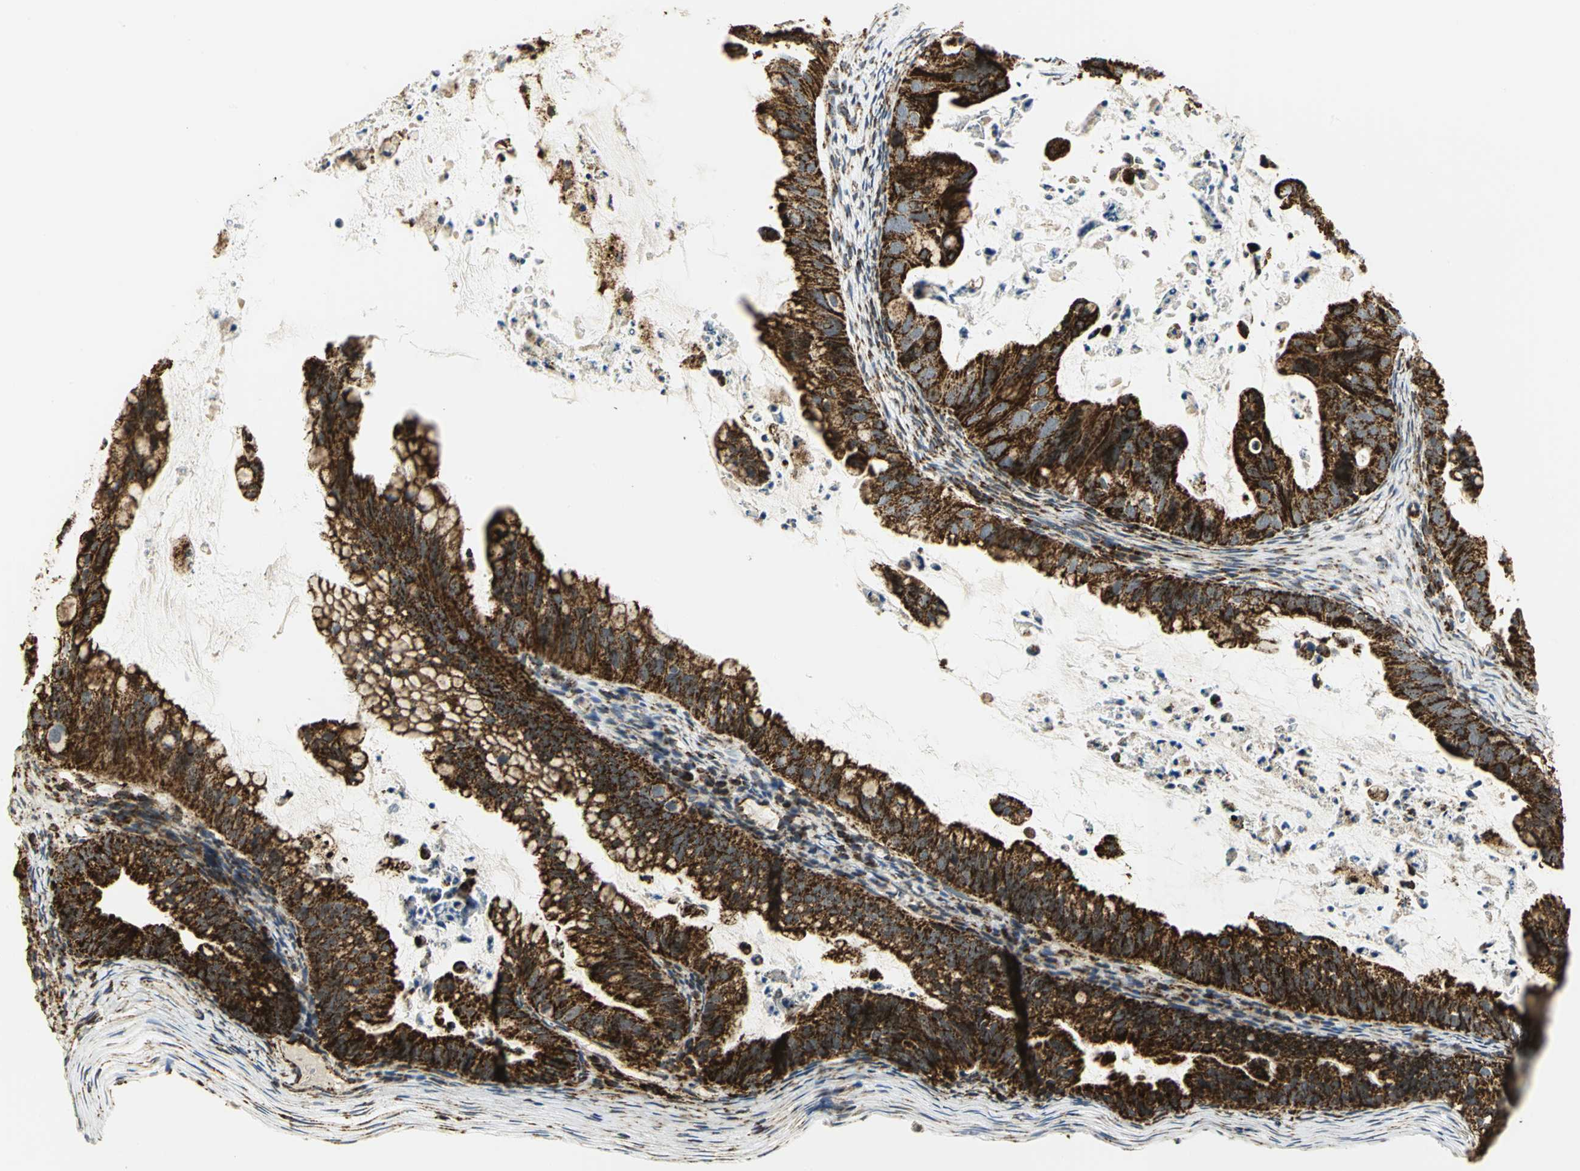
{"staining": {"intensity": "strong", "quantity": ">75%", "location": "cytoplasmic/membranous"}, "tissue": "ovarian cancer", "cell_type": "Tumor cells", "image_type": "cancer", "snomed": [{"axis": "morphology", "description": "Cystadenocarcinoma, mucinous, NOS"}, {"axis": "topography", "description": "Ovary"}], "caption": "High-power microscopy captured an immunohistochemistry histopathology image of ovarian cancer, revealing strong cytoplasmic/membranous staining in approximately >75% of tumor cells.", "gene": "VDAC1", "patient": {"sex": "female", "age": 36}}